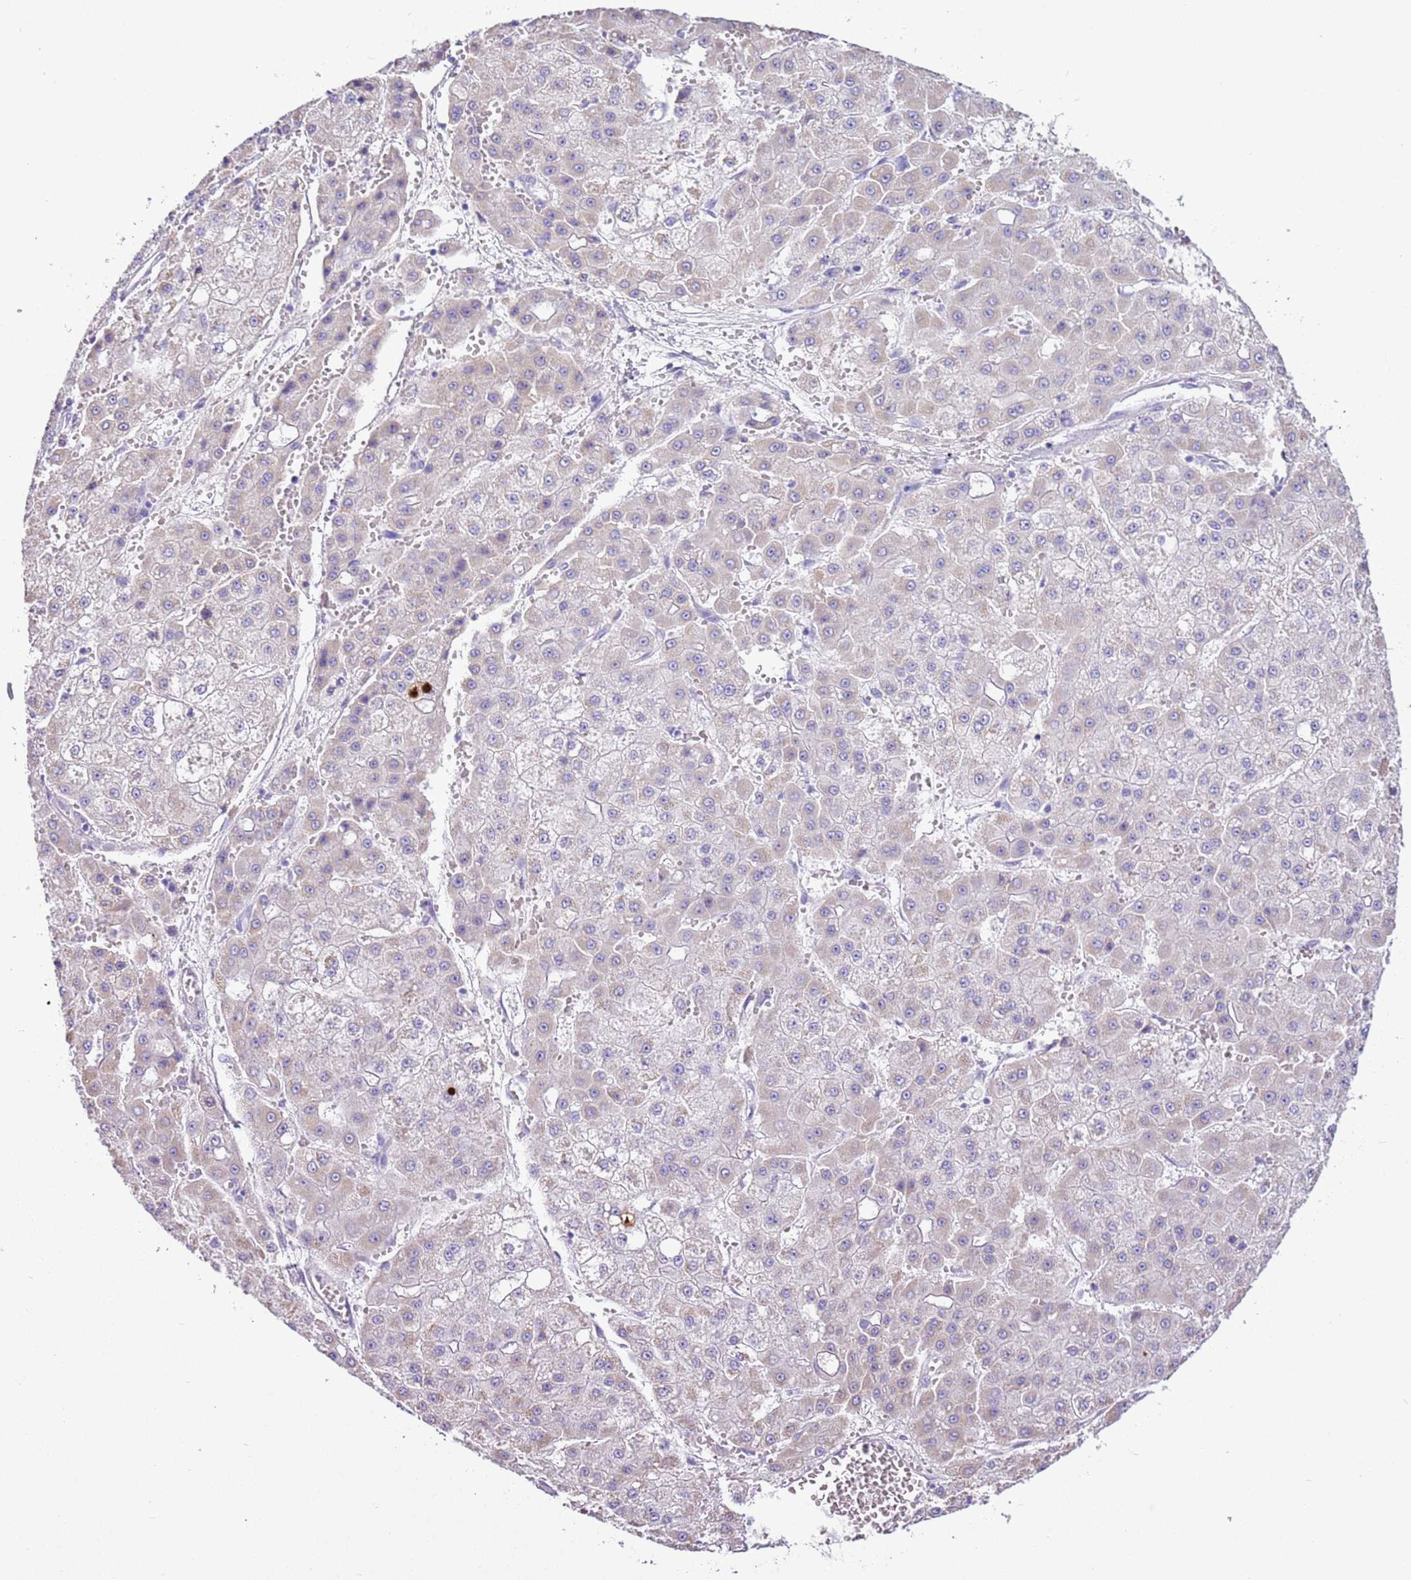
{"staining": {"intensity": "negative", "quantity": "none", "location": "none"}, "tissue": "liver cancer", "cell_type": "Tumor cells", "image_type": "cancer", "snomed": [{"axis": "morphology", "description": "Carcinoma, Hepatocellular, NOS"}, {"axis": "topography", "description": "Liver"}], "caption": "The immunohistochemistry (IHC) photomicrograph has no significant expression in tumor cells of hepatocellular carcinoma (liver) tissue. Nuclei are stained in blue.", "gene": "IGKV3D-11", "patient": {"sex": "male", "age": 47}}